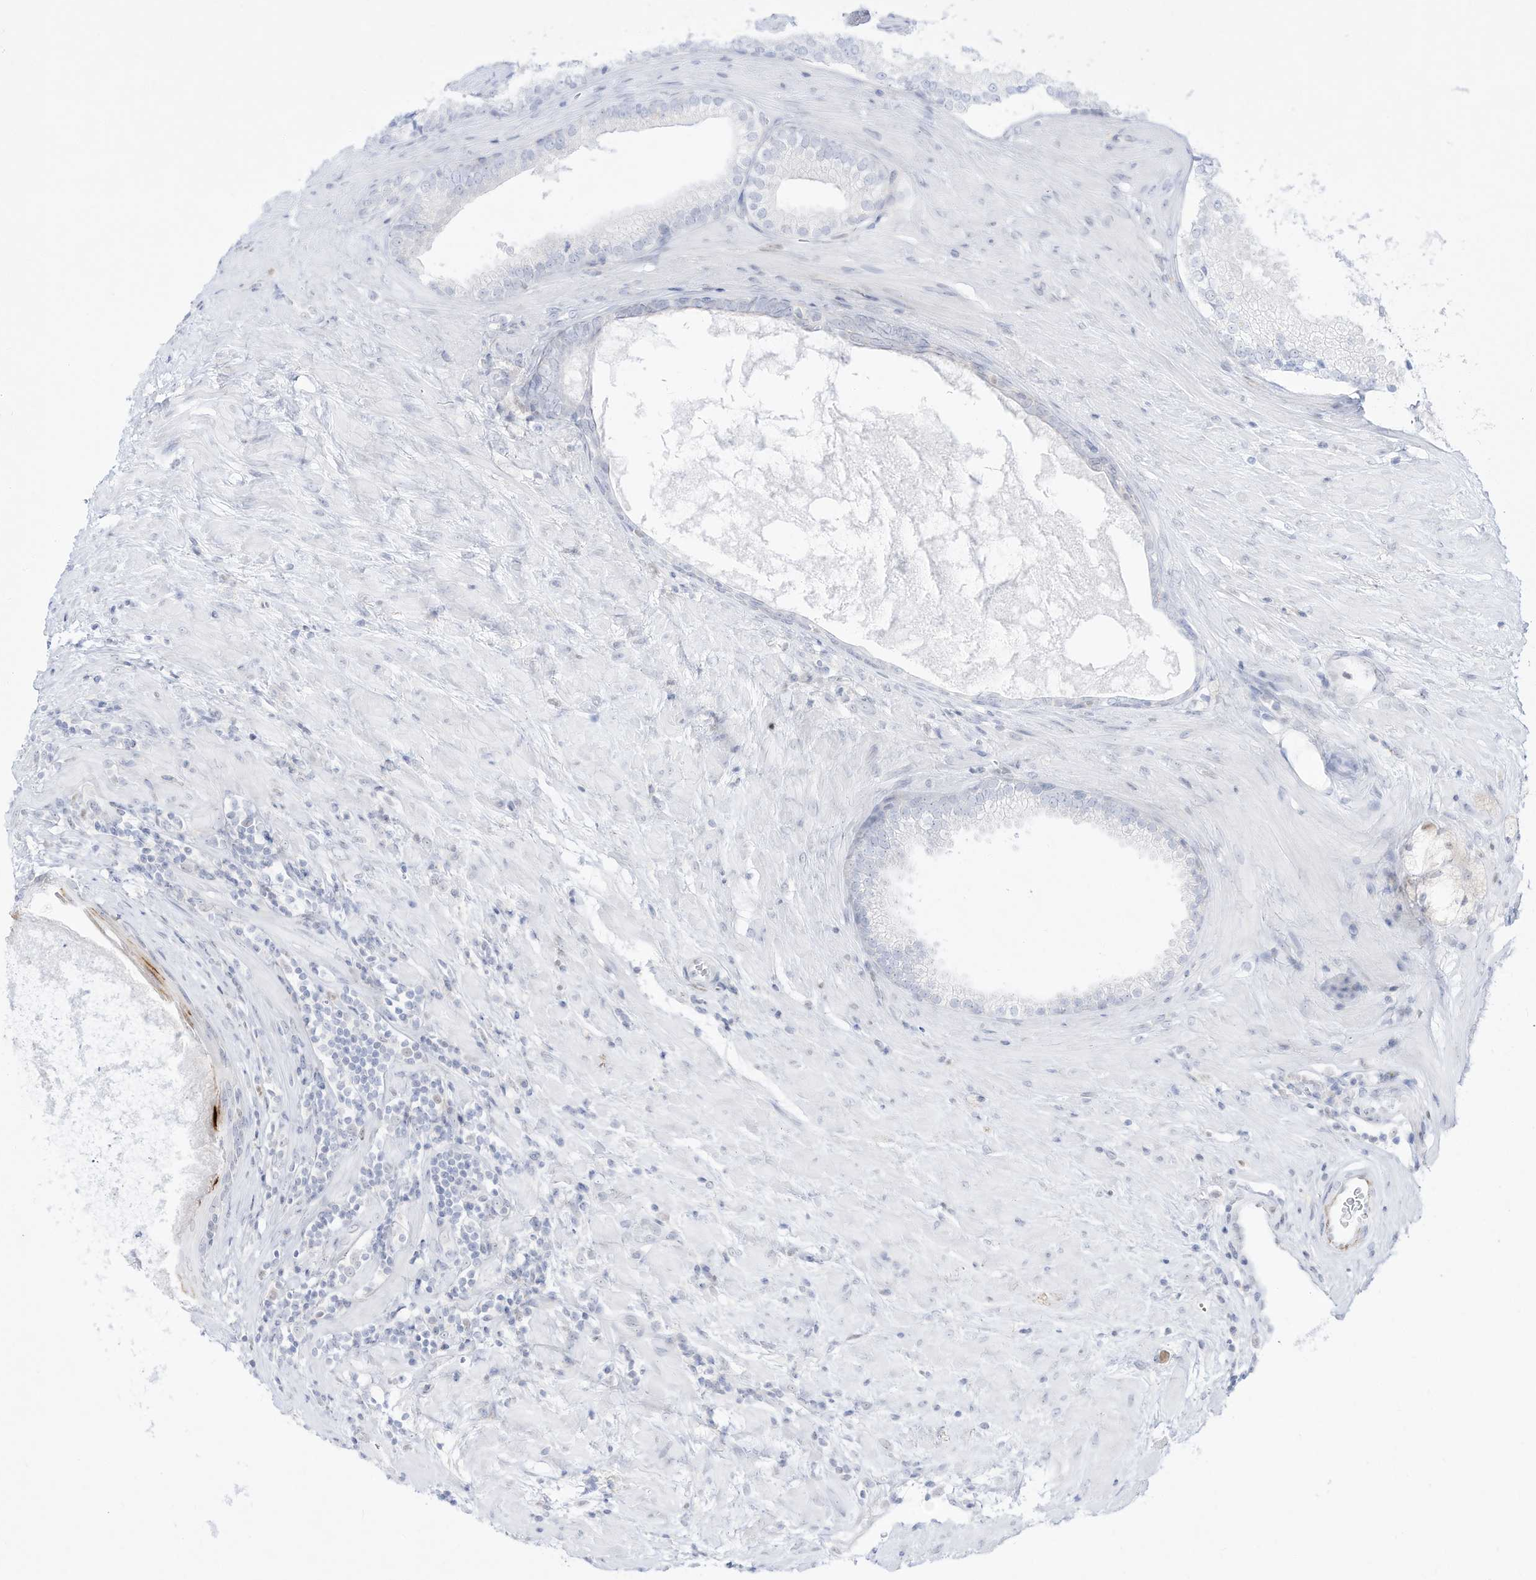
{"staining": {"intensity": "negative", "quantity": "none", "location": "none"}, "tissue": "prostate cancer", "cell_type": "Tumor cells", "image_type": "cancer", "snomed": [{"axis": "morphology", "description": "Adenocarcinoma, High grade"}, {"axis": "topography", "description": "Prostate"}], "caption": "DAB immunohistochemical staining of human high-grade adenocarcinoma (prostate) exhibits no significant positivity in tumor cells.", "gene": "DMKN", "patient": {"sex": "male", "age": 73}}